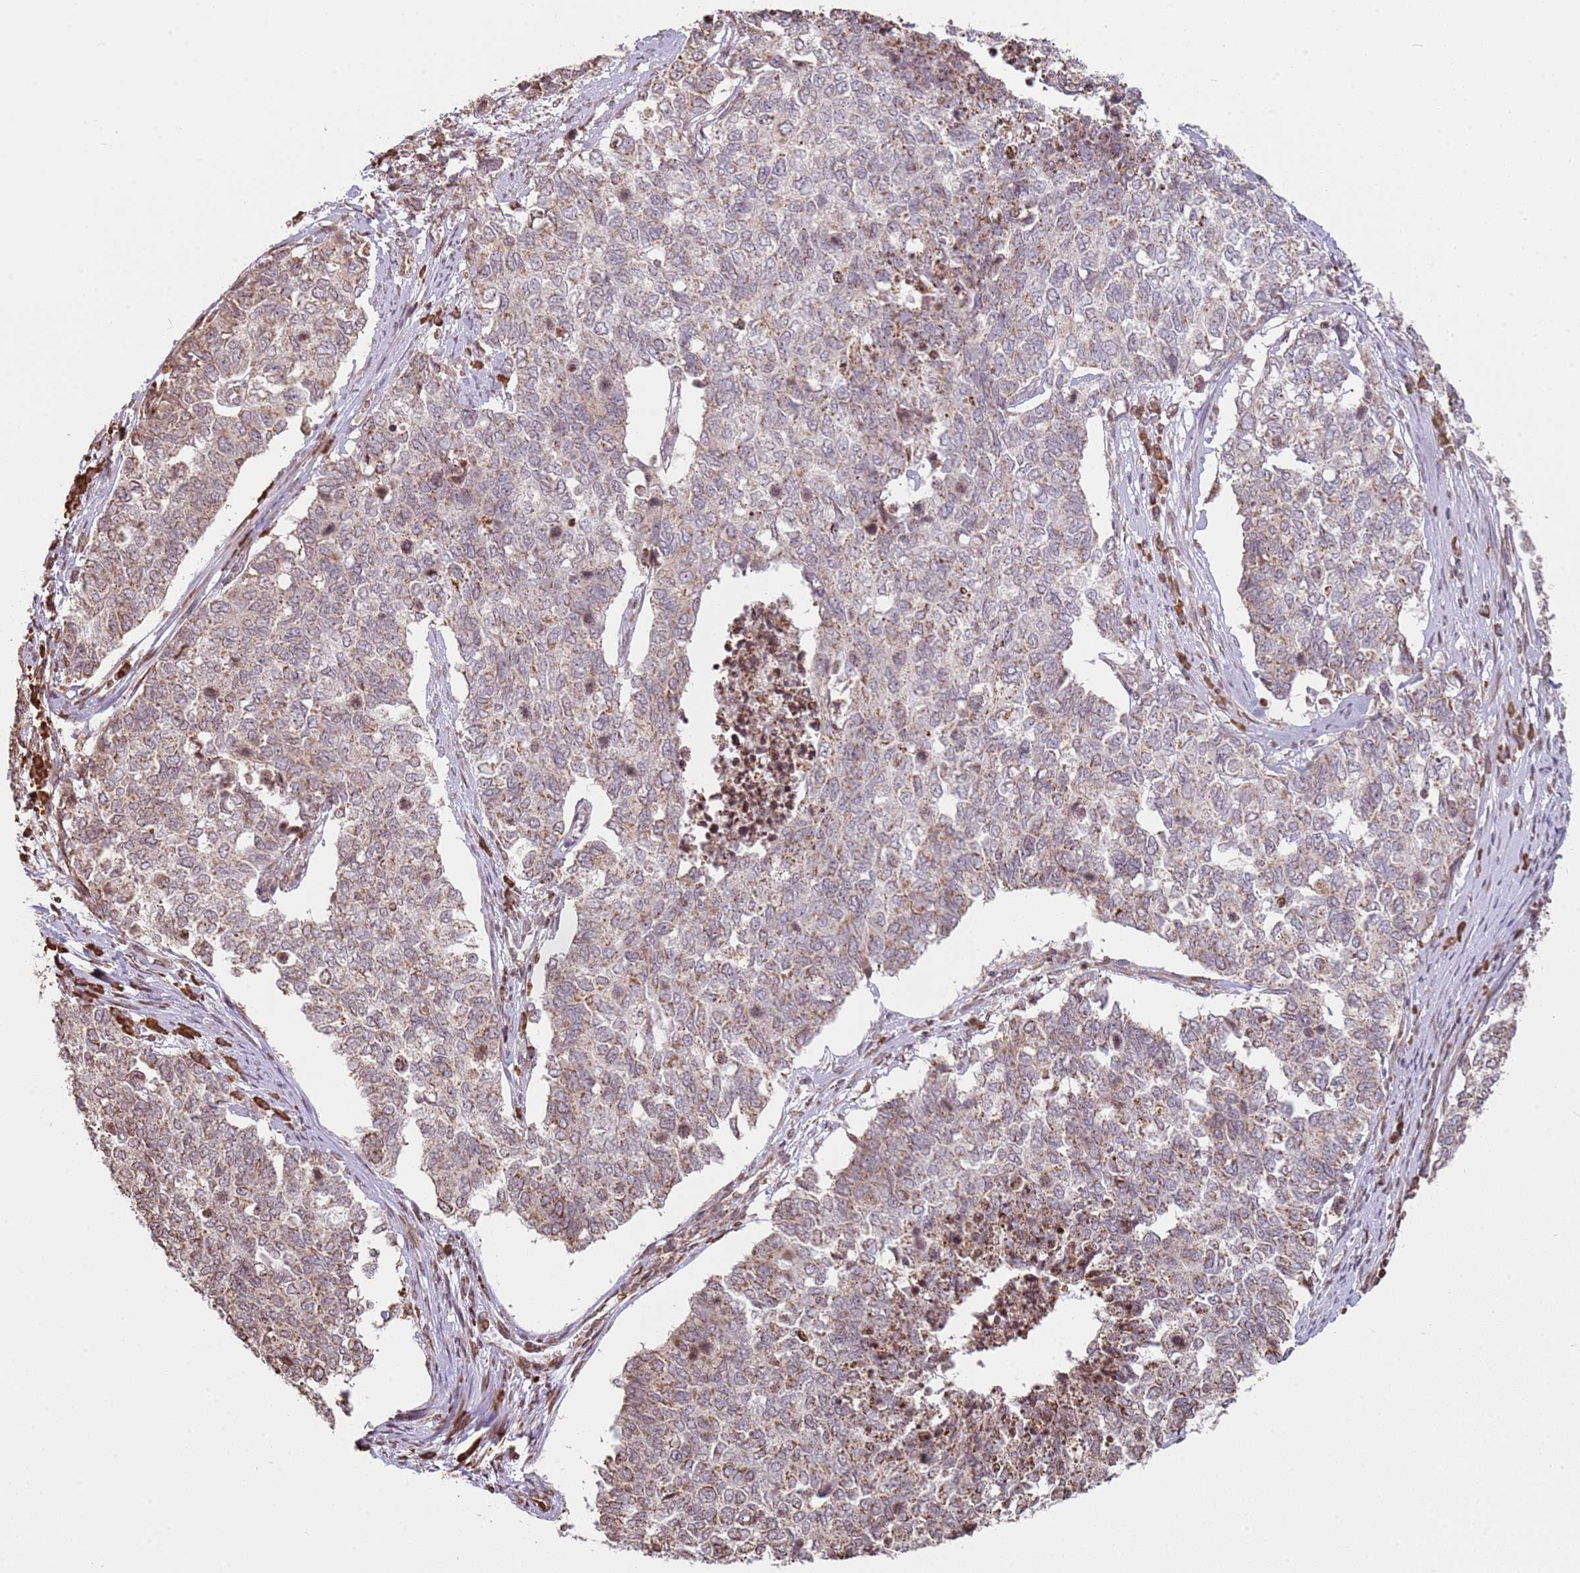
{"staining": {"intensity": "moderate", "quantity": "25%-75%", "location": "cytoplasmic/membranous"}, "tissue": "cervical cancer", "cell_type": "Tumor cells", "image_type": "cancer", "snomed": [{"axis": "morphology", "description": "Squamous cell carcinoma, NOS"}, {"axis": "topography", "description": "Cervix"}], "caption": "High-magnification brightfield microscopy of squamous cell carcinoma (cervical) stained with DAB (brown) and counterstained with hematoxylin (blue). tumor cells exhibit moderate cytoplasmic/membranous staining is identified in approximately25%-75% of cells. (DAB (3,3'-diaminobenzidine) IHC, brown staining for protein, blue staining for nuclei).", "gene": "SCAF1", "patient": {"sex": "female", "age": 63}}